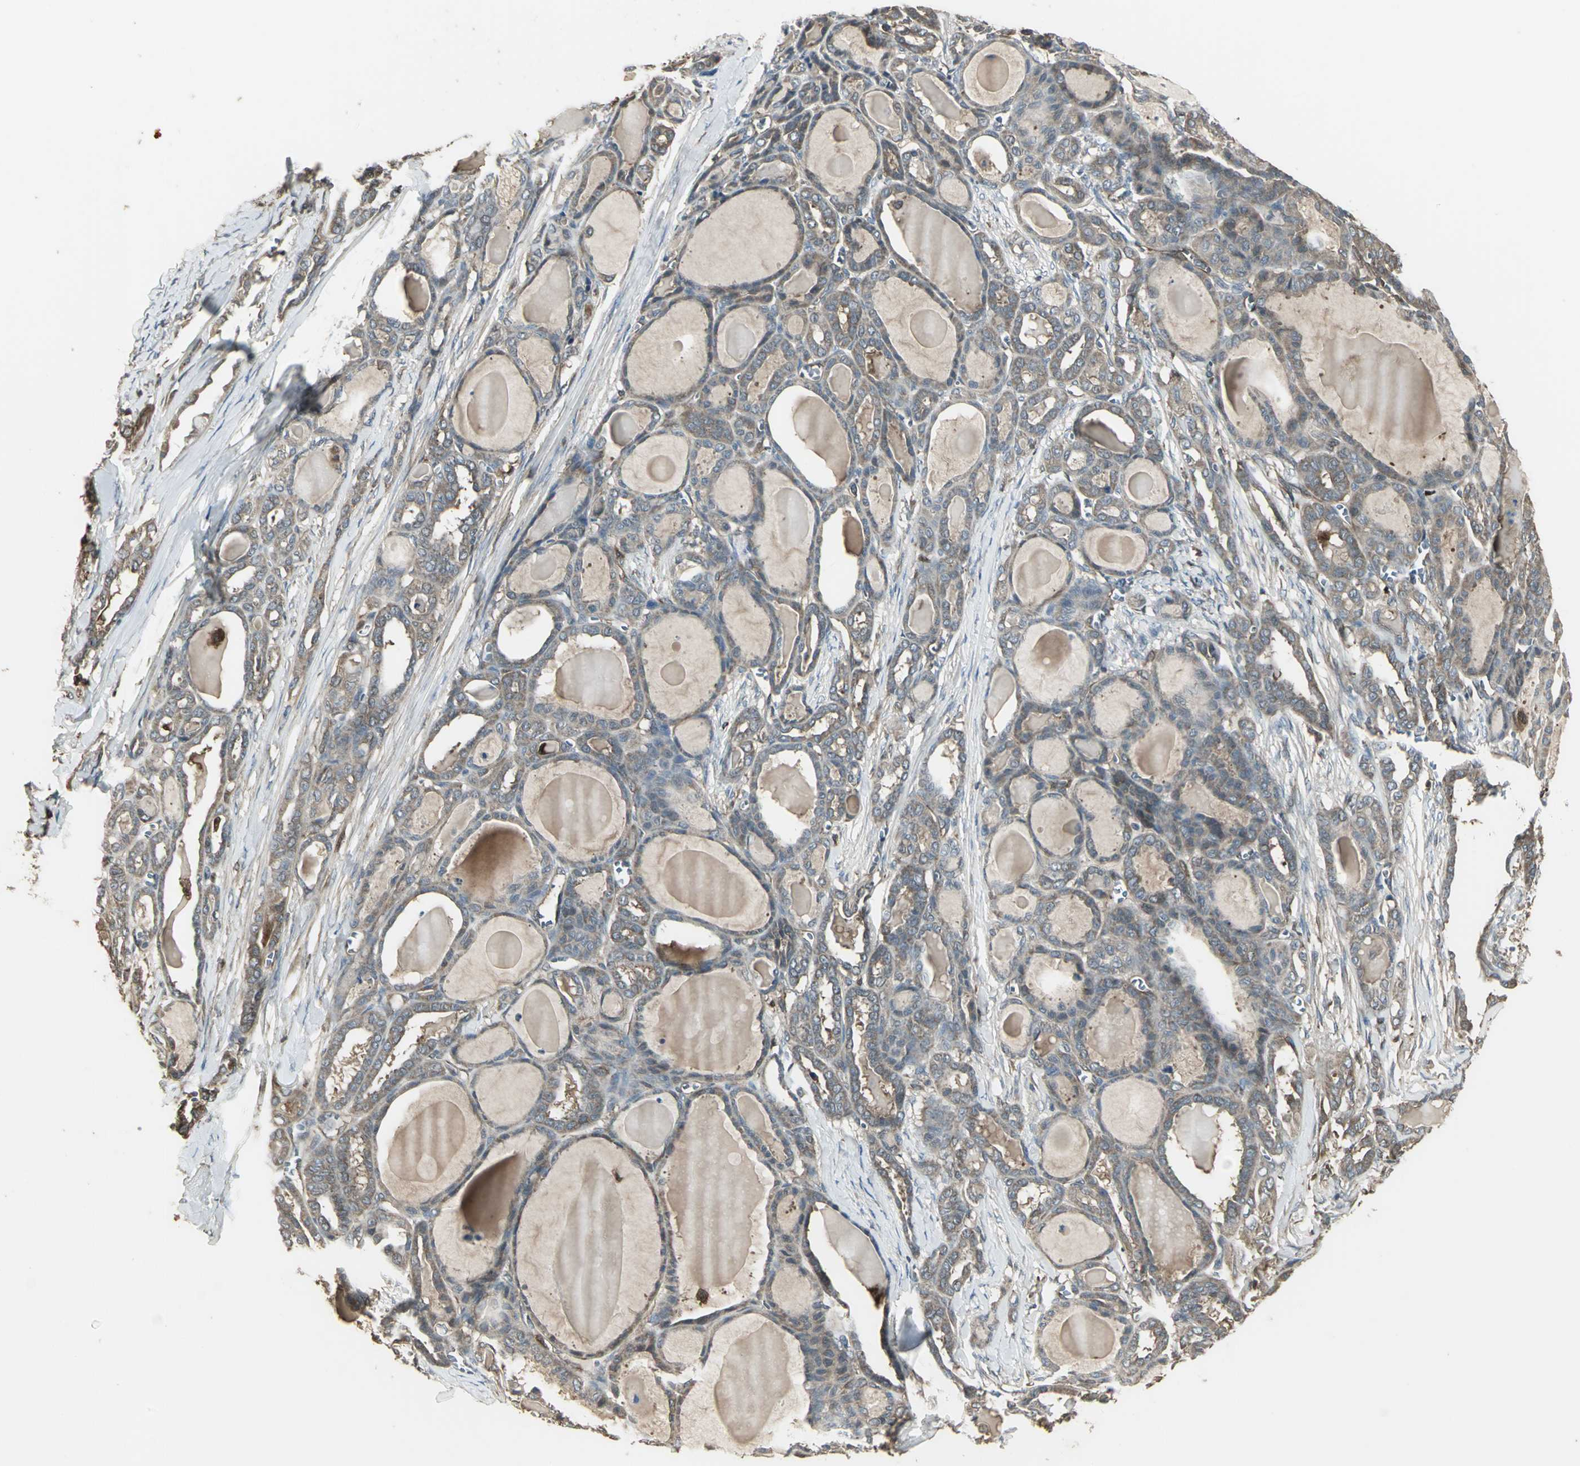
{"staining": {"intensity": "moderate", "quantity": ">75%", "location": "cytoplasmic/membranous"}, "tissue": "thyroid cancer", "cell_type": "Tumor cells", "image_type": "cancer", "snomed": [{"axis": "morphology", "description": "Carcinoma, NOS"}, {"axis": "topography", "description": "Thyroid gland"}], "caption": "This is an image of IHC staining of carcinoma (thyroid), which shows moderate positivity in the cytoplasmic/membranous of tumor cells.", "gene": "PRXL2B", "patient": {"sex": "female", "age": 91}}